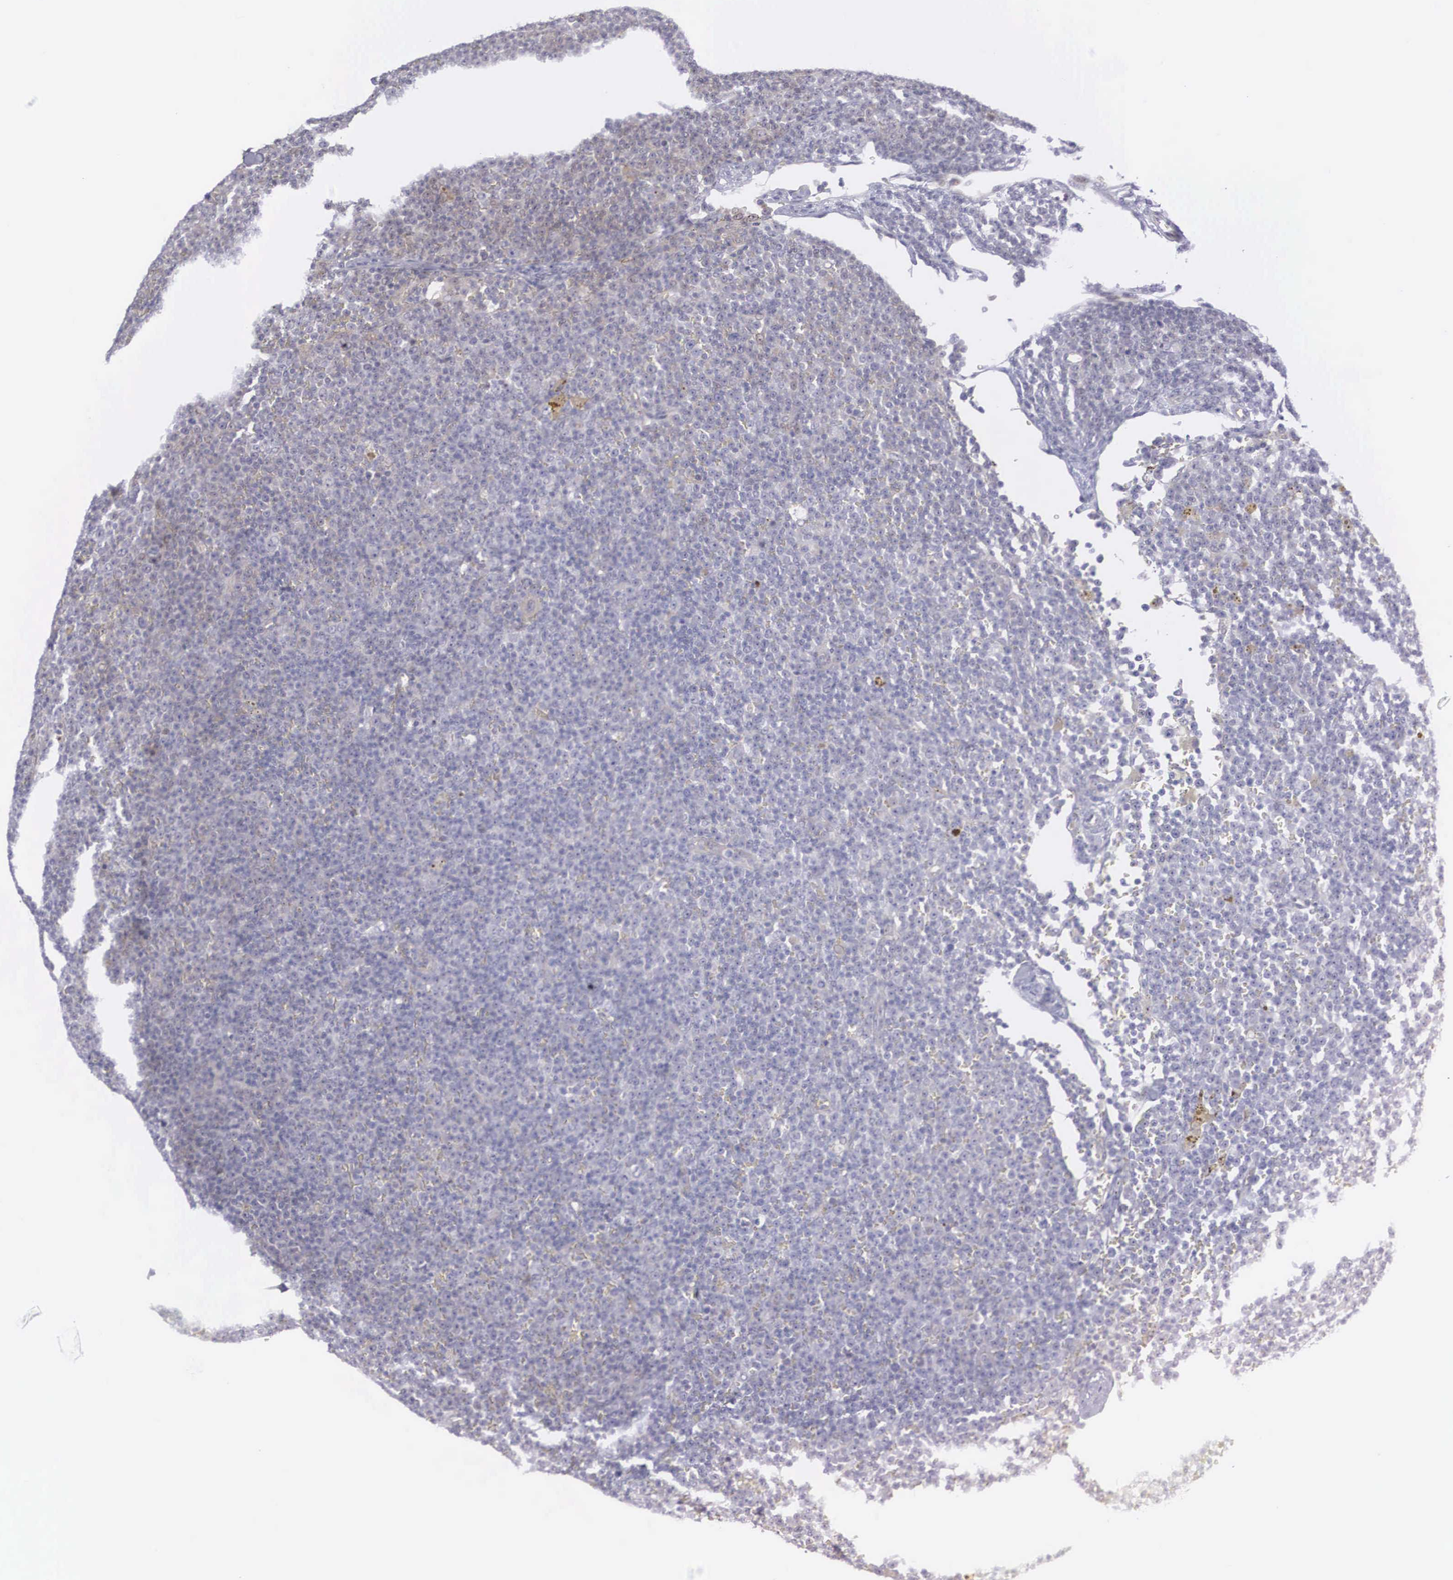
{"staining": {"intensity": "negative", "quantity": "none", "location": "none"}, "tissue": "lymphoma", "cell_type": "Tumor cells", "image_type": "cancer", "snomed": [{"axis": "morphology", "description": "Malignant lymphoma, non-Hodgkin's type, Low grade"}, {"axis": "topography", "description": "Lymph node"}], "caption": "Immunohistochemical staining of lymphoma displays no significant staining in tumor cells.", "gene": "RBPJ", "patient": {"sex": "male", "age": 50}}